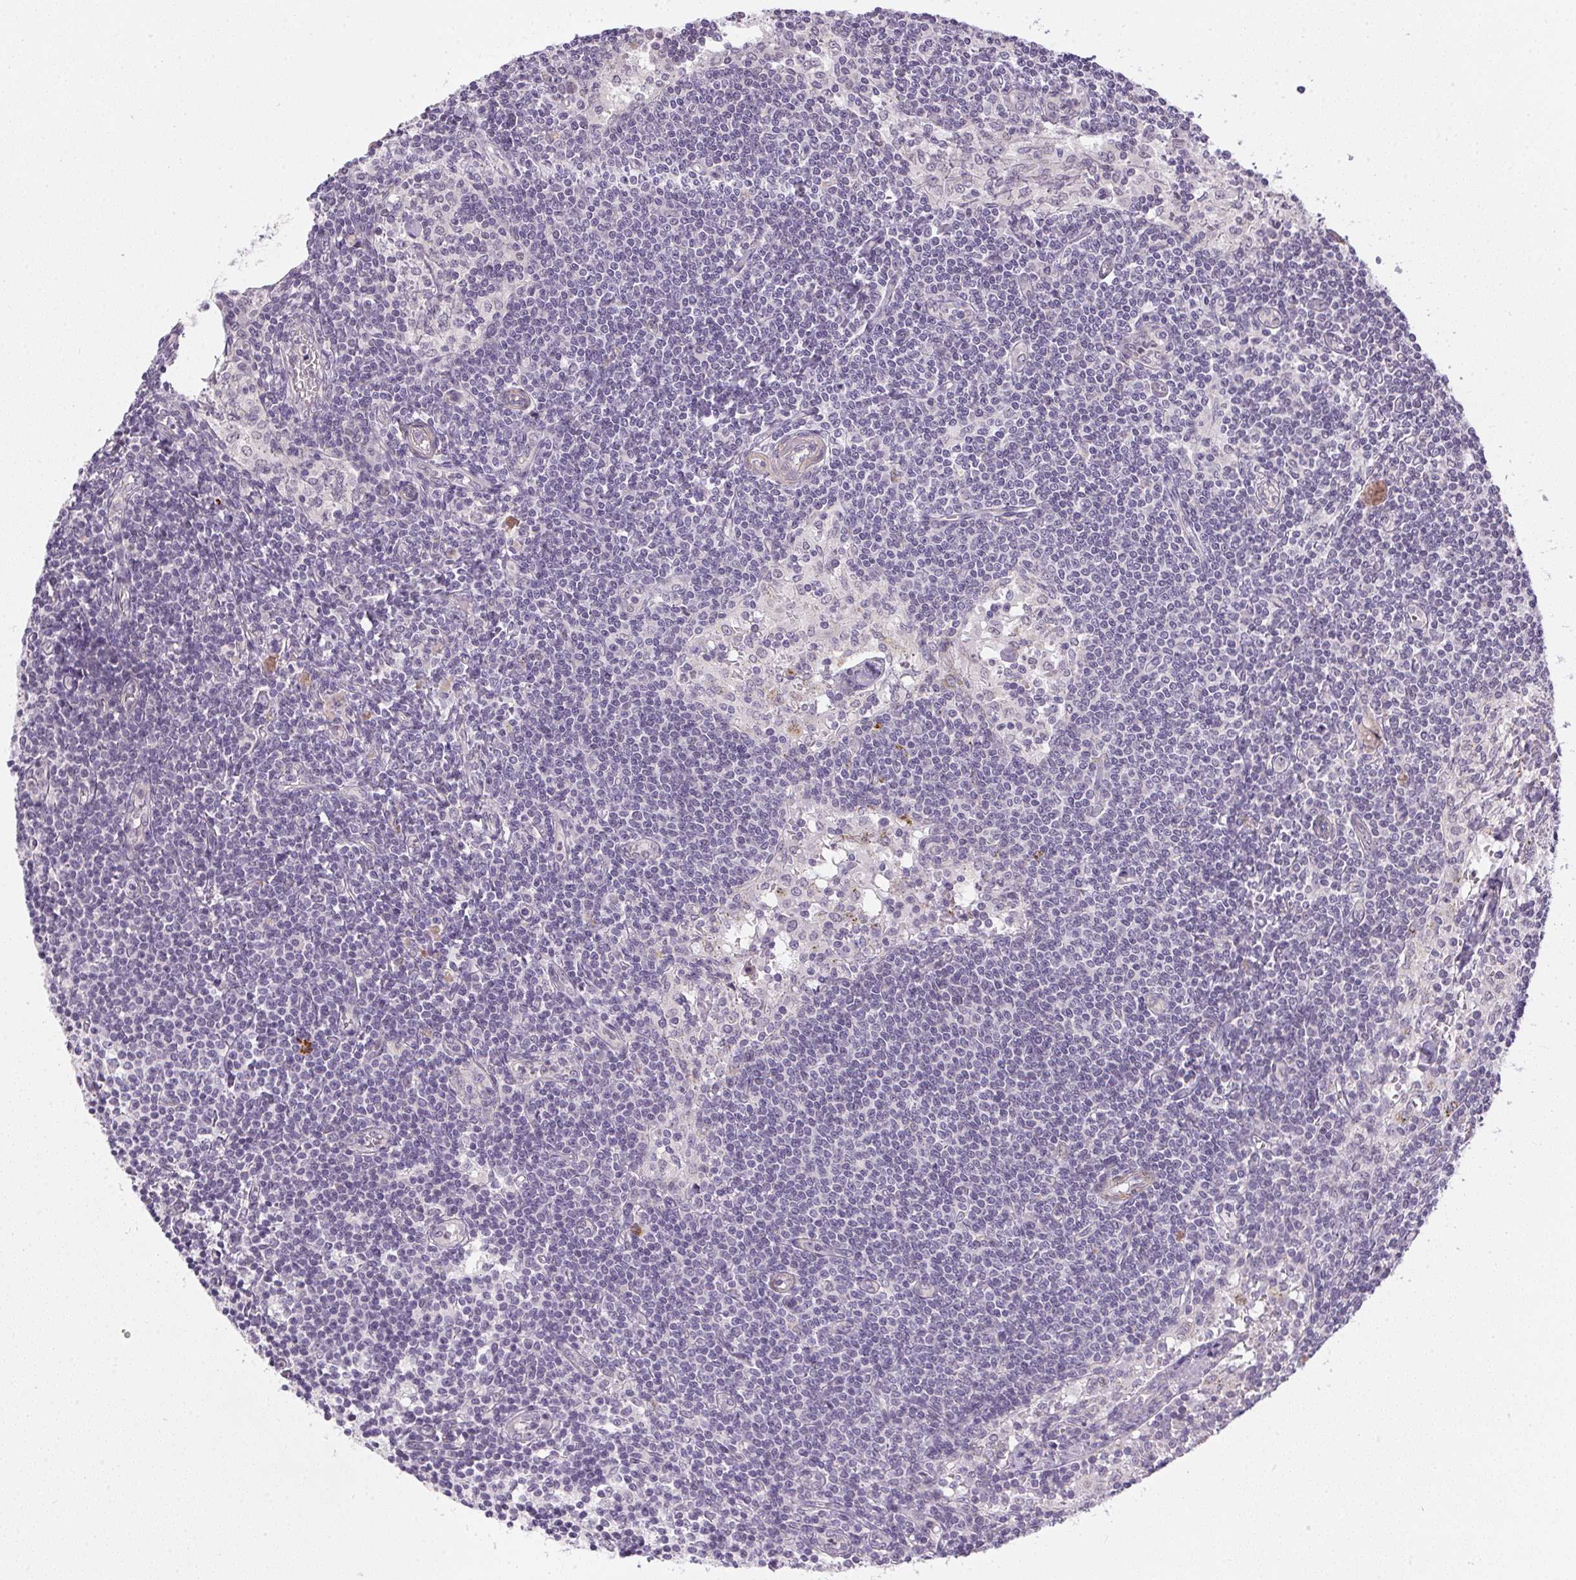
{"staining": {"intensity": "strong", "quantity": "<25%", "location": "cytoplasmic/membranous"}, "tissue": "lymph node", "cell_type": "Germinal center cells", "image_type": "normal", "snomed": [{"axis": "morphology", "description": "Normal tissue, NOS"}, {"axis": "topography", "description": "Lymph node"}], "caption": "Strong cytoplasmic/membranous expression for a protein is seen in approximately <25% of germinal center cells of normal lymph node using immunohistochemistry (IHC).", "gene": "CFAP92", "patient": {"sex": "female", "age": 69}}